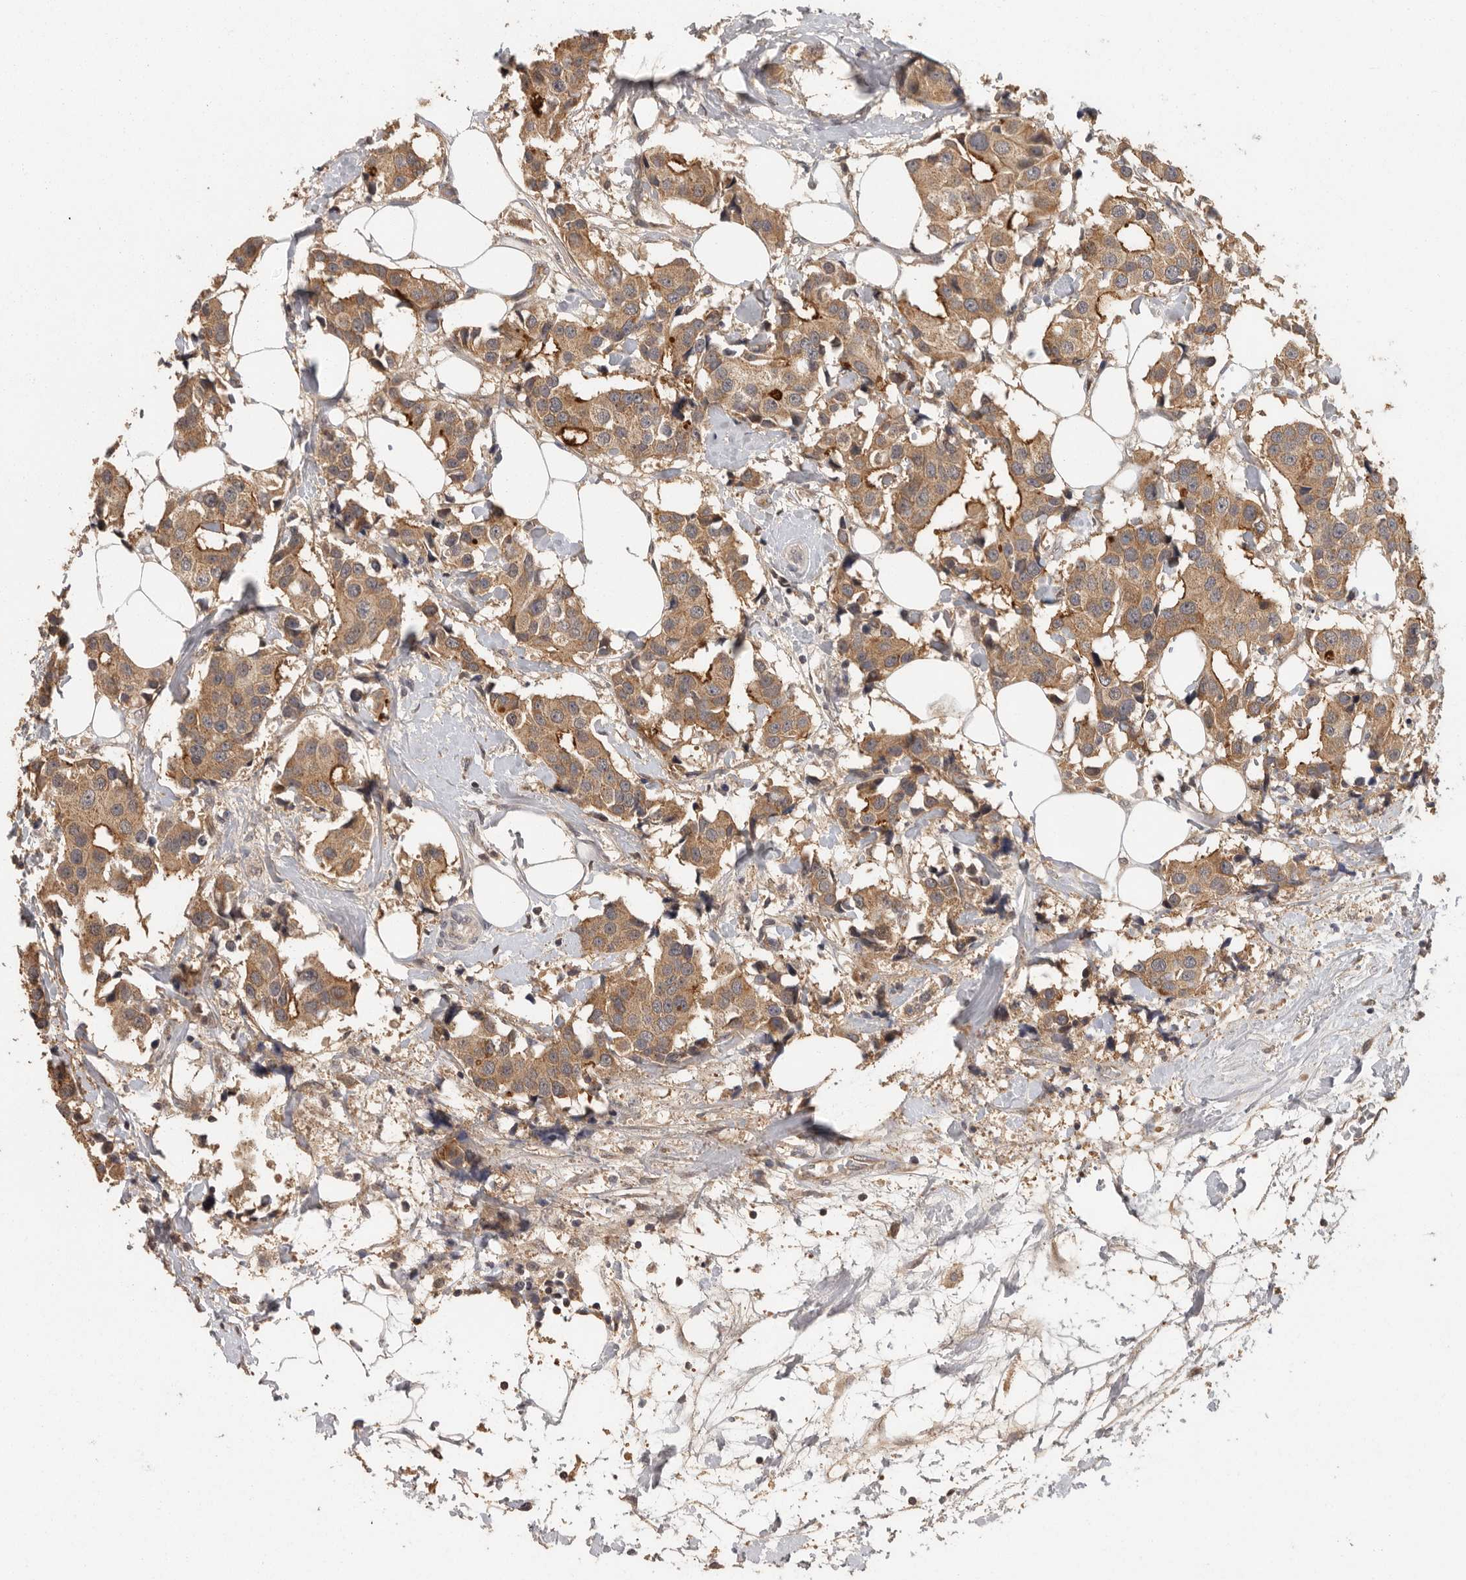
{"staining": {"intensity": "strong", "quantity": "25%-75%", "location": "cytoplasmic/membranous"}, "tissue": "breast cancer", "cell_type": "Tumor cells", "image_type": "cancer", "snomed": [{"axis": "morphology", "description": "Normal tissue, NOS"}, {"axis": "morphology", "description": "Duct carcinoma"}, {"axis": "topography", "description": "Breast"}], "caption": "Brown immunohistochemical staining in breast cancer (invasive ductal carcinoma) reveals strong cytoplasmic/membranous expression in about 25%-75% of tumor cells. (brown staining indicates protein expression, while blue staining denotes nuclei).", "gene": "BAIAP2", "patient": {"sex": "female", "age": 39}}